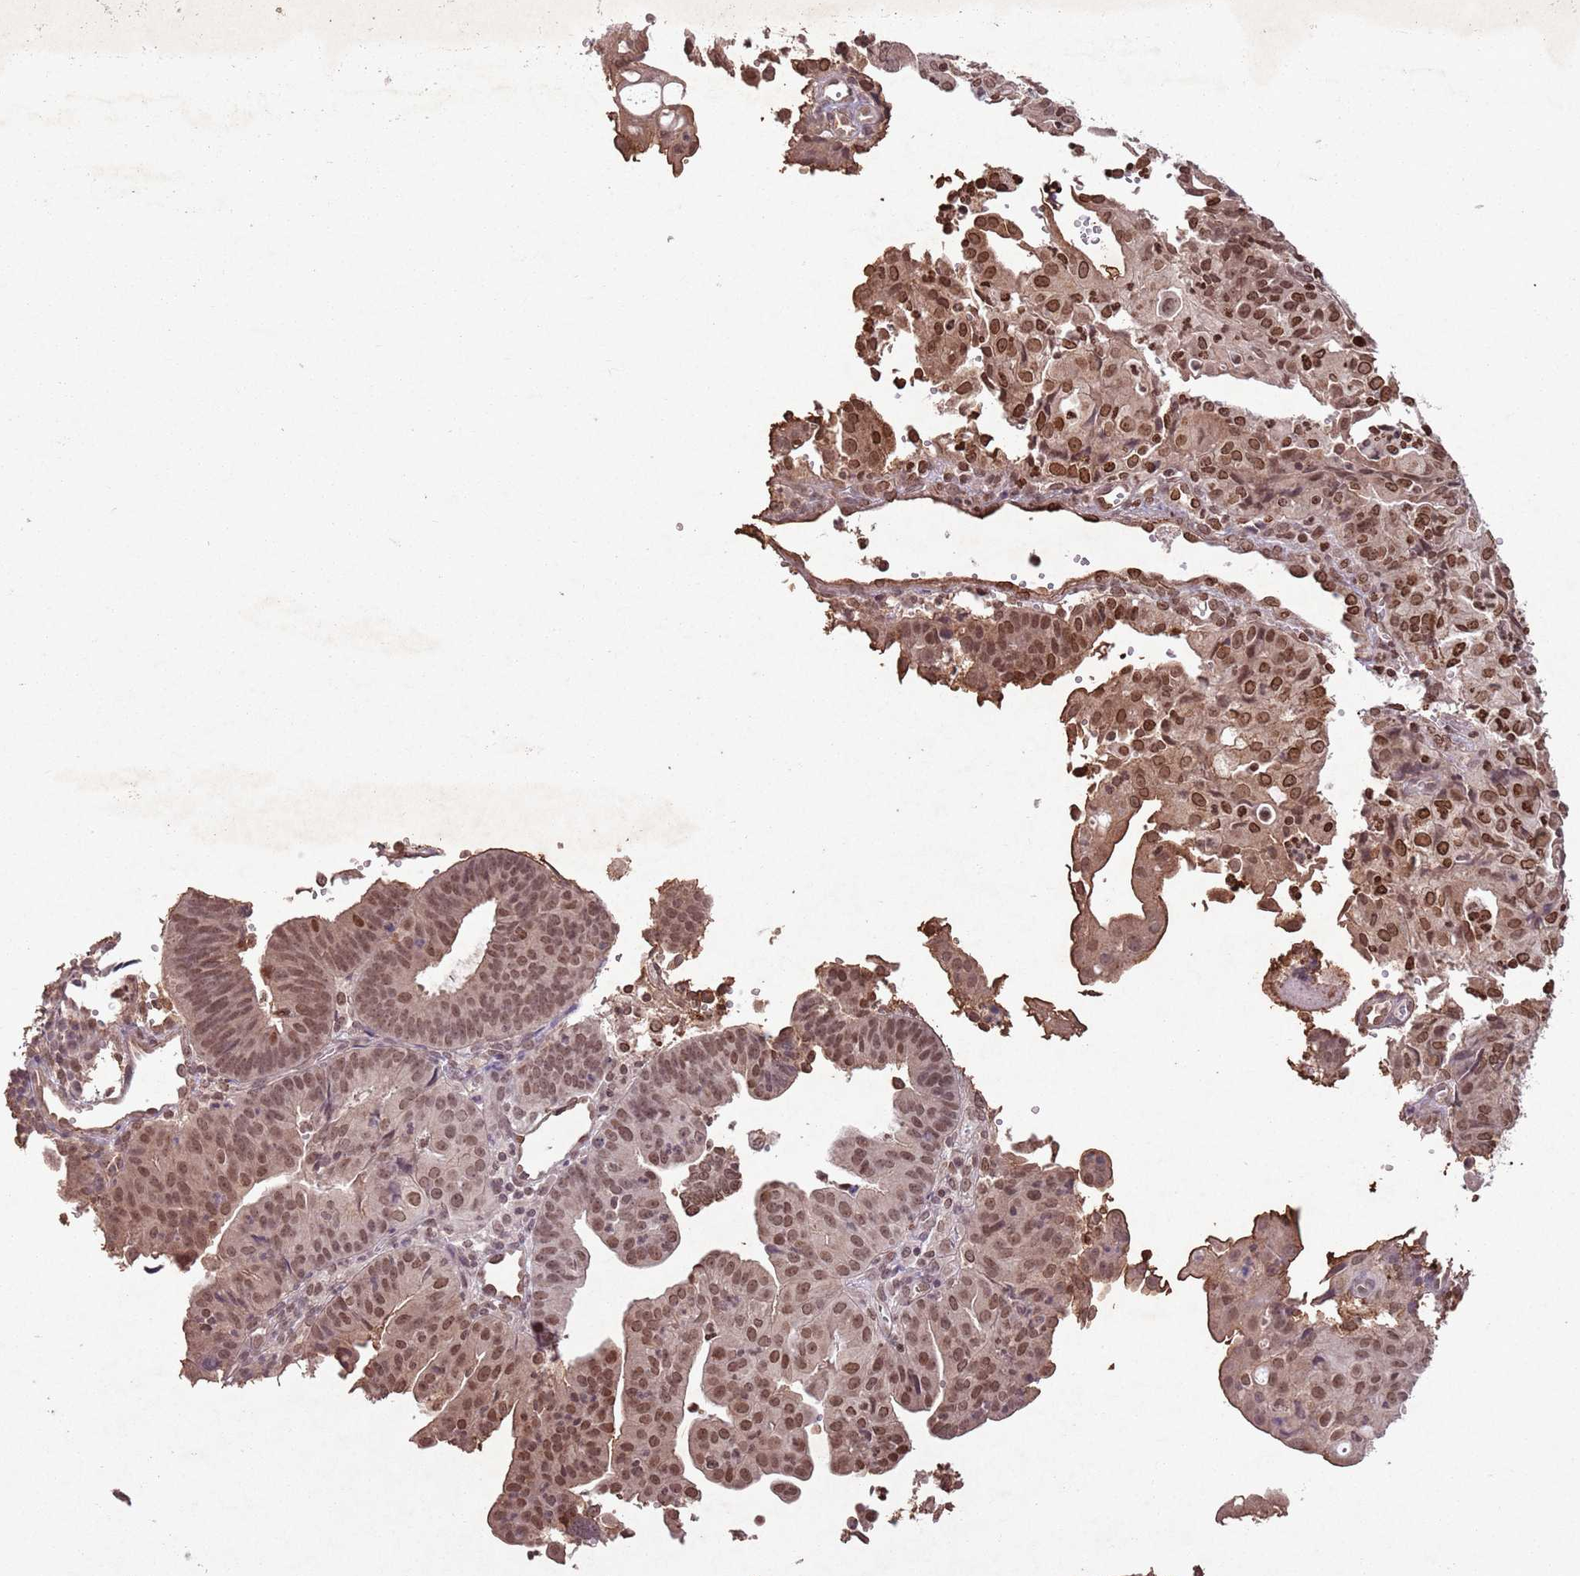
{"staining": {"intensity": "moderate", "quantity": "25%-75%", "location": "nuclear"}, "tissue": "endometrial cancer", "cell_type": "Tumor cells", "image_type": "cancer", "snomed": [{"axis": "morphology", "description": "Adenocarcinoma, NOS"}, {"axis": "topography", "description": "Endometrium"}], "caption": "Immunohistochemistry staining of endometrial cancer (adenocarcinoma), which displays medium levels of moderate nuclear positivity in about 25%-75% of tumor cells indicating moderate nuclear protein staining. The staining was performed using DAB (brown) for protein detection and nuclei were counterstained in hematoxylin (blue).", "gene": "CCNI", "patient": {"sex": "female", "age": 56}}